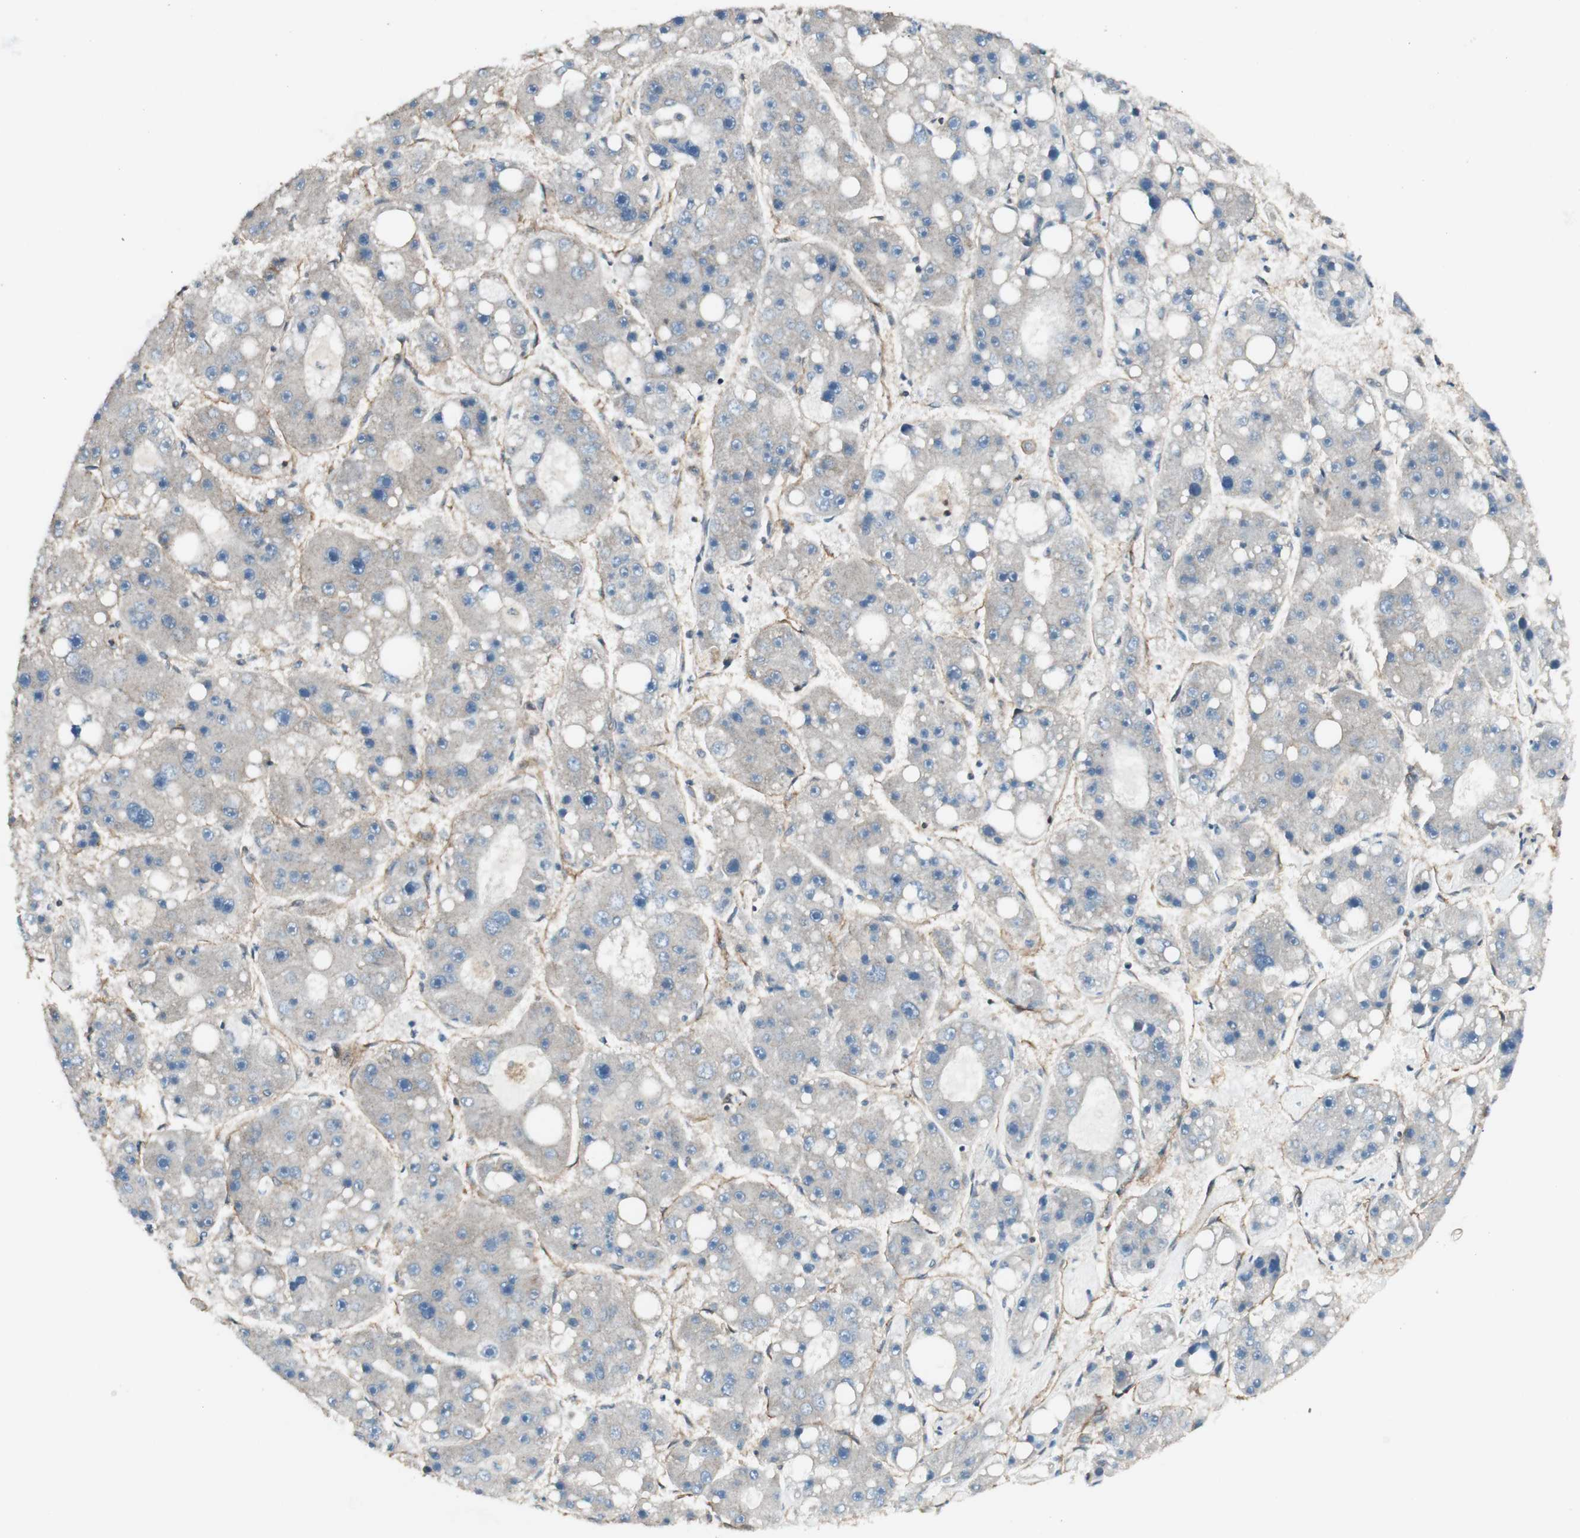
{"staining": {"intensity": "weak", "quantity": "25%-75%", "location": "cytoplasmic/membranous"}, "tissue": "liver cancer", "cell_type": "Tumor cells", "image_type": "cancer", "snomed": [{"axis": "morphology", "description": "Carcinoma, Hepatocellular, NOS"}, {"axis": "topography", "description": "Liver"}], "caption": "Weak cytoplasmic/membranous expression is appreciated in approximately 25%-75% of tumor cells in hepatocellular carcinoma (liver).", "gene": "BTN3A3", "patient": {"sex": "female", "age": 61}}